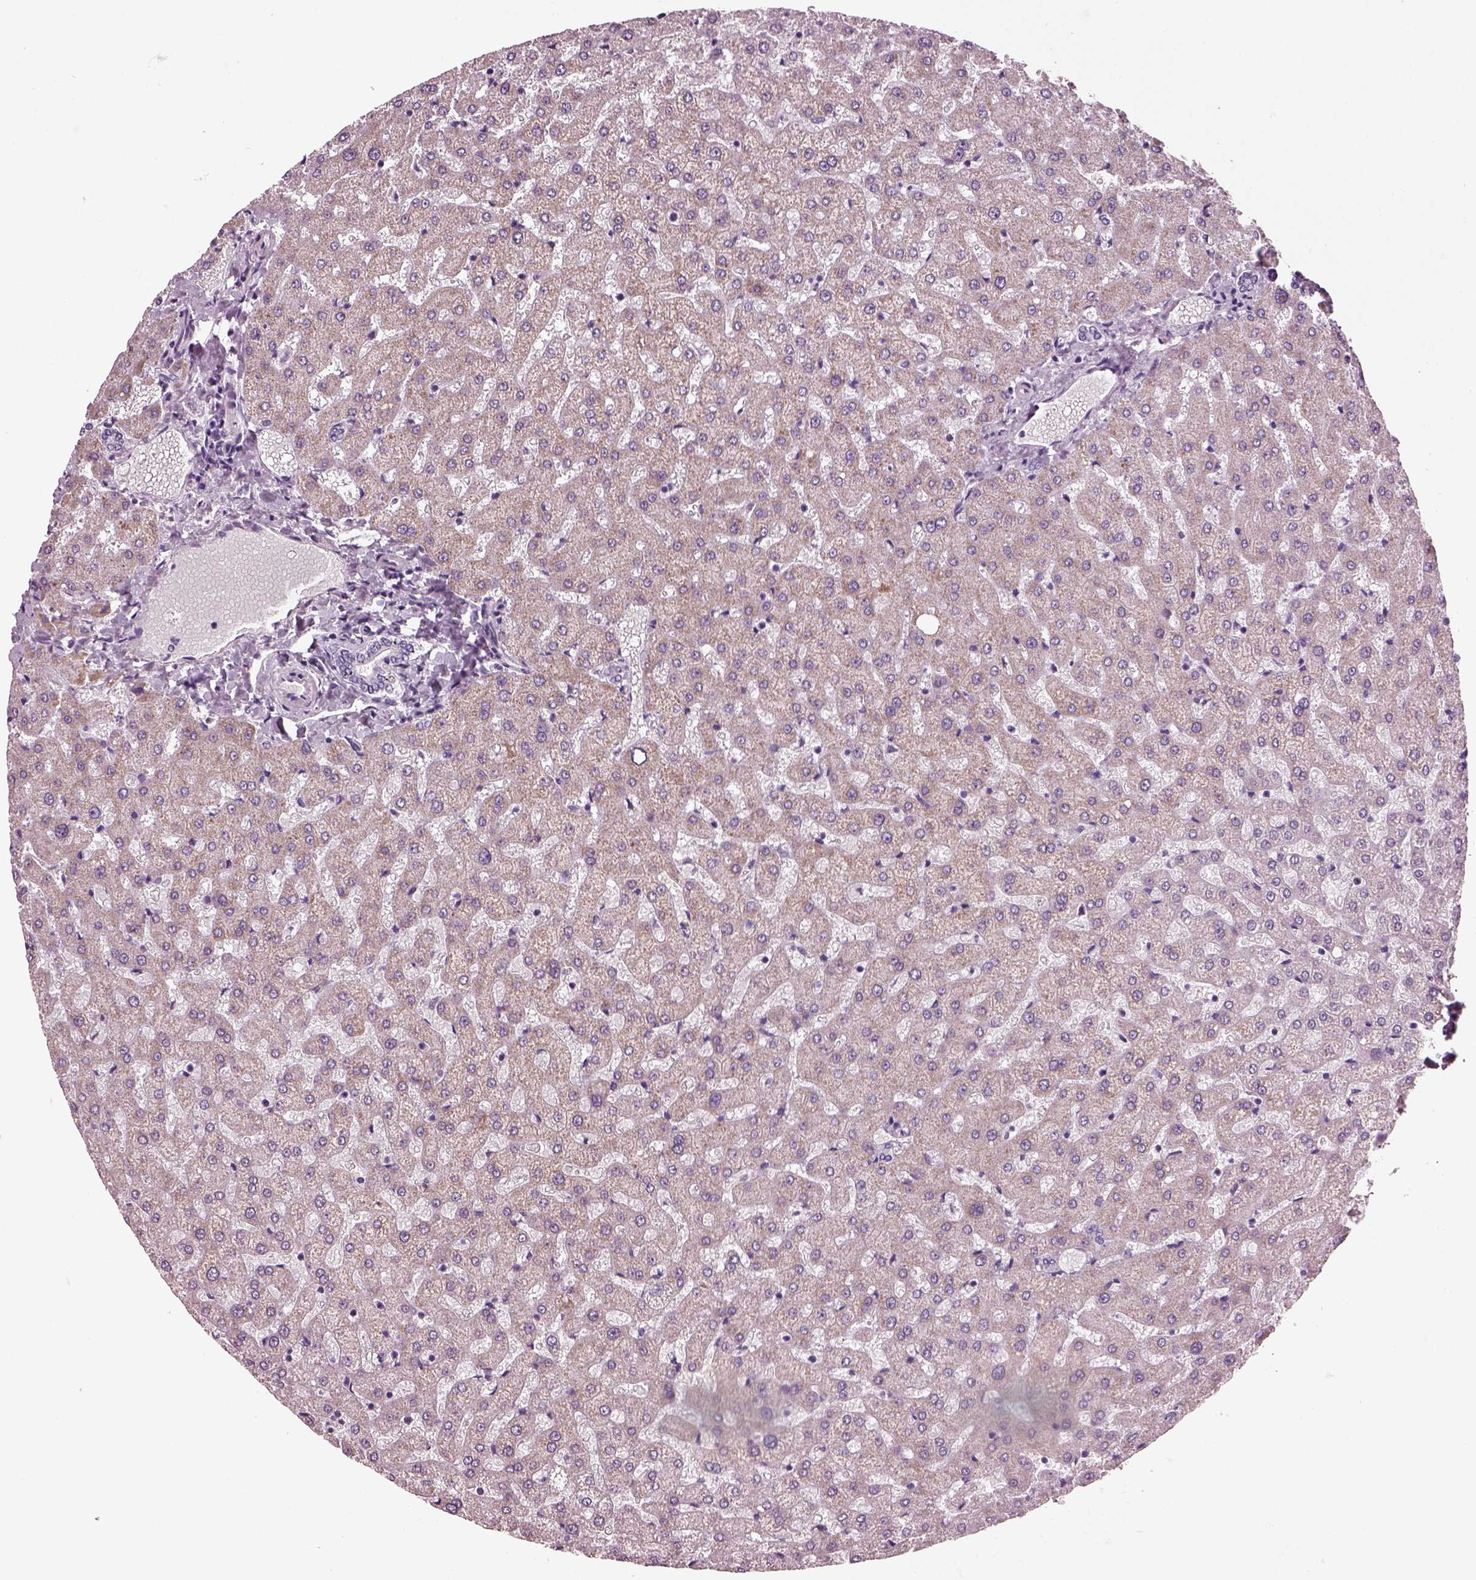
{"staining": {"intensity": "negative", "quantity": "none", "location": "none"}, "tissue": "liver", "cell_type": "Cholangiocytes", "image_type": "normal", "snomed": [{"axis": "morphology", "description": "Normal tissue, NOS"}, {"axis": "topography", "description": "Liver"}], "caption": "DAB (3,3'-diaminobenzidine) immunohistochemical staining of benign liver demonstrates no significant staining in cholangiocytes.", "gene": "PRR9", "patient": {"sex": "female", "age": 50}}